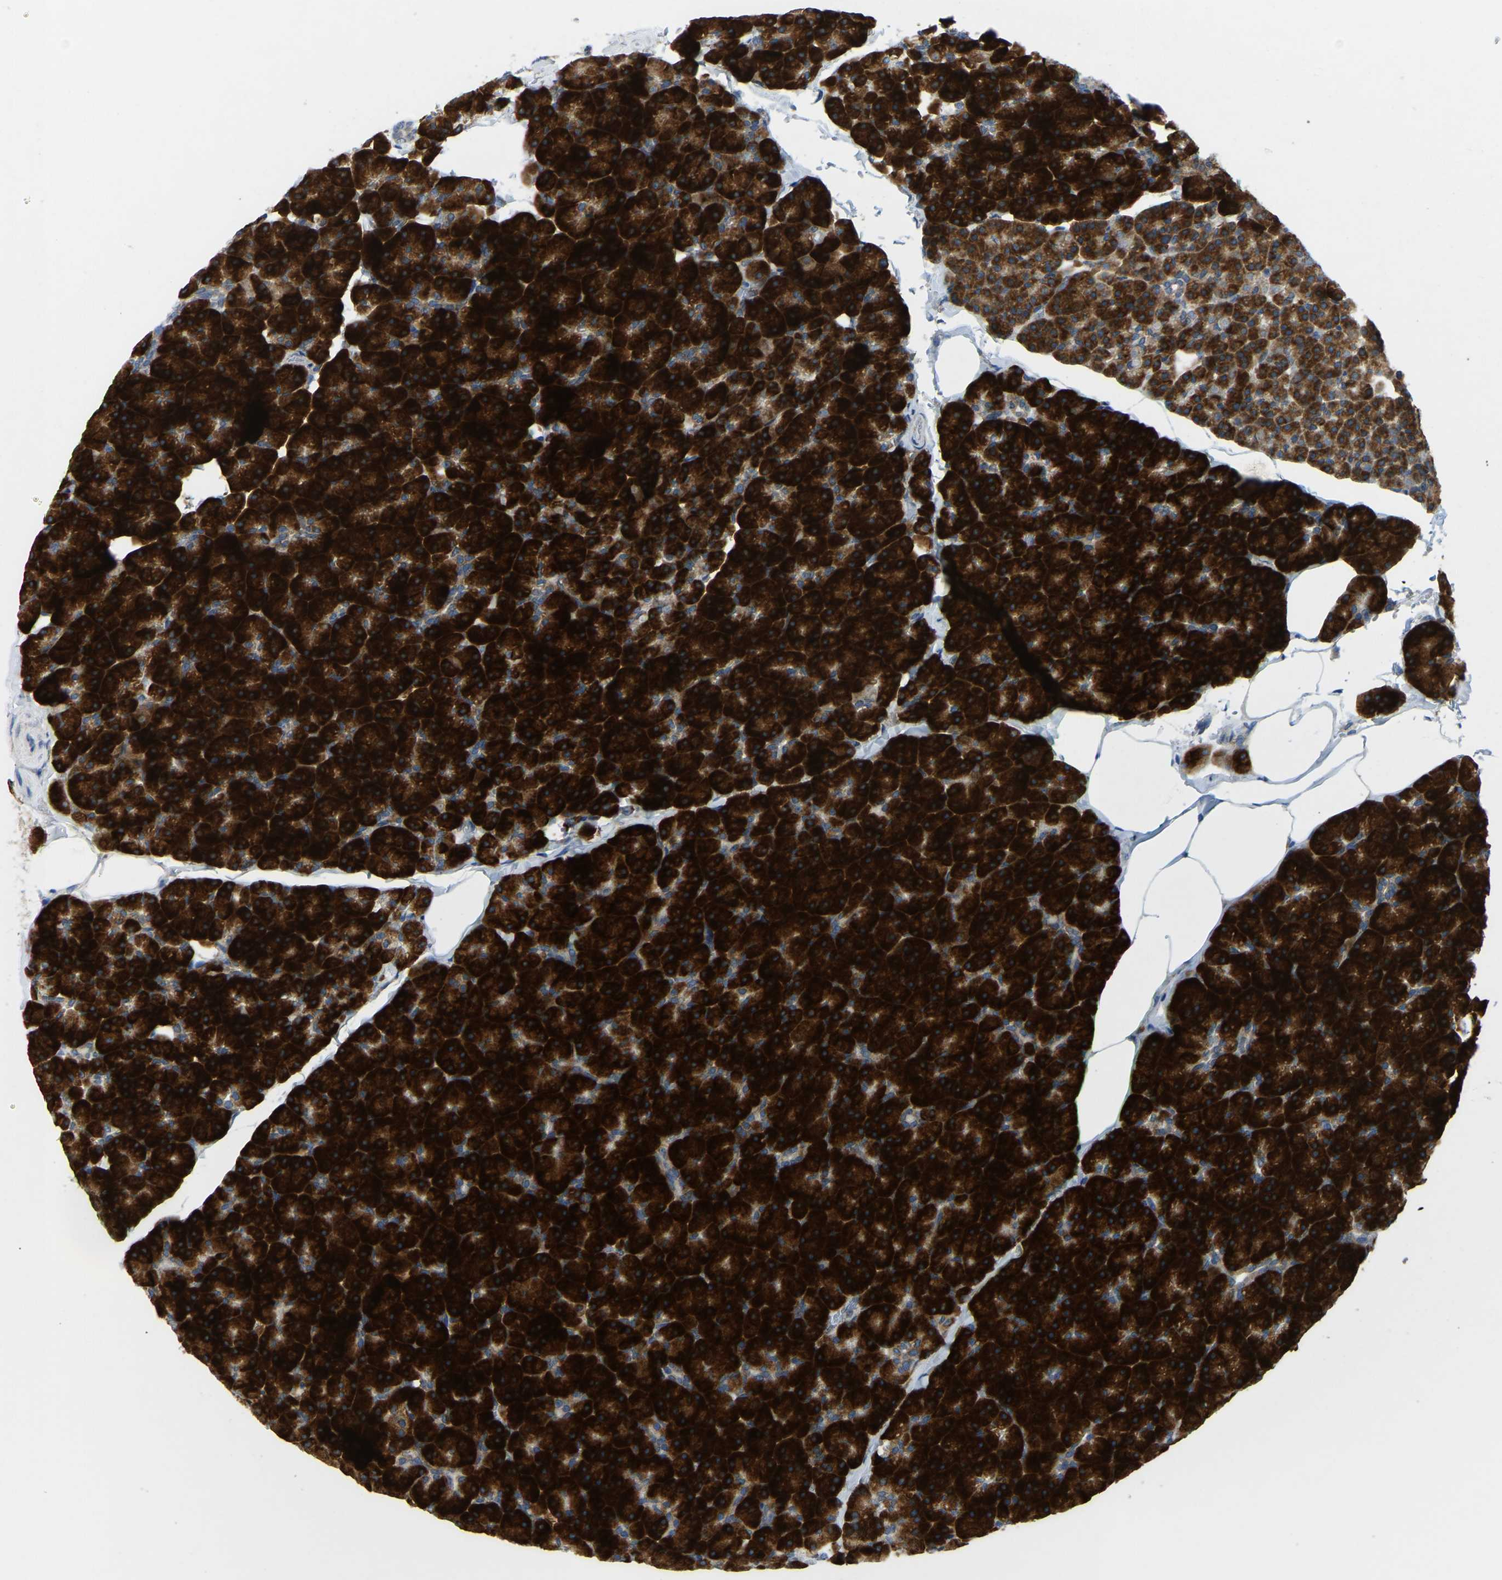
{"staining": {"intensity": "strong", "quantity": ">75%", "location": "cytoplasmic/membranous"}, "tissue": "pancreas", "cell_type": "Exocrine glandular cells", "image_type": "normal", "snomed": [{"axis": "morphology", "description": "Normal tissue, NOS"}, {"axis": "topography", "description": "Pancreas"}], "caption": "Immunohistochemical staining of benign human pancreas exhibits >75% levels of strong cytoplasmic/membranous protein positivity in about >75% of exocrine glandular cells.", "gene": "SND1", "patient": {"sex": "male", "age": 35}}